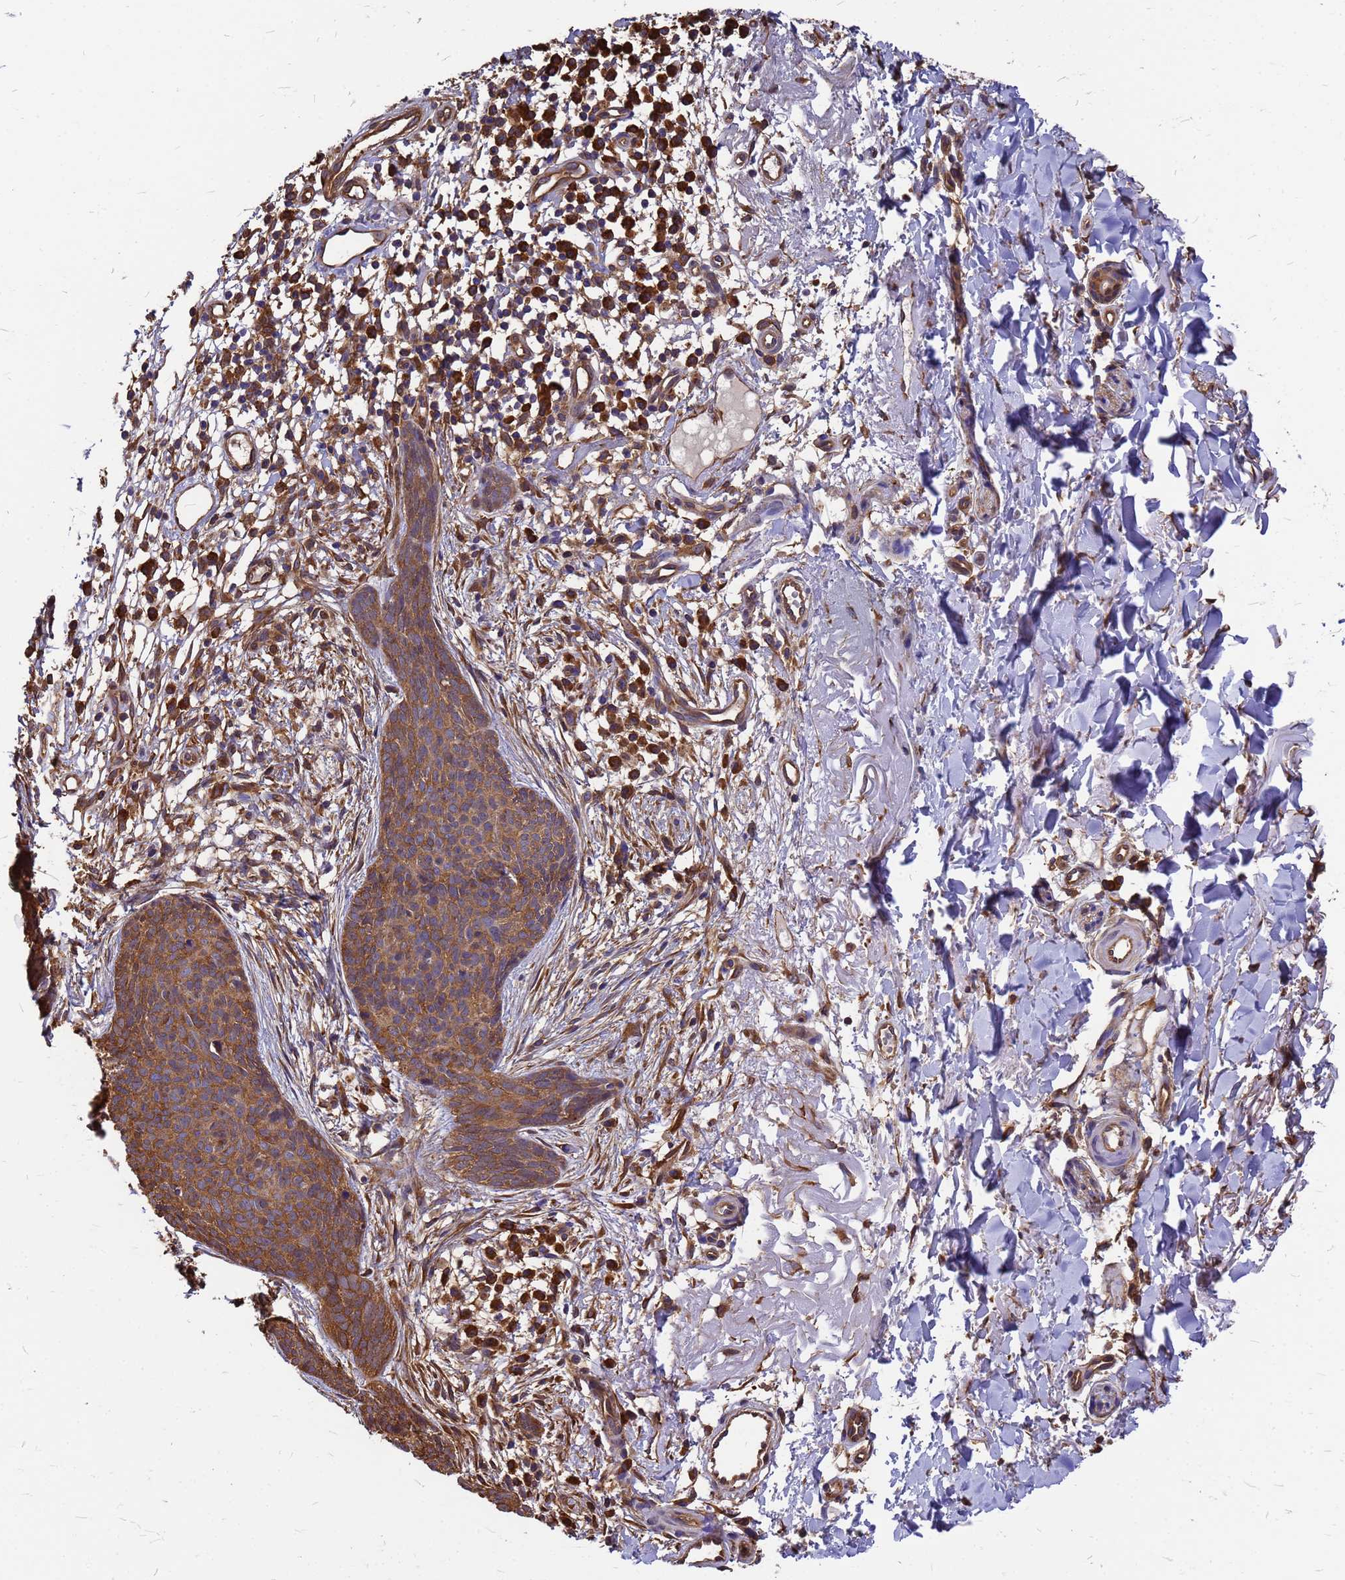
{"staining": {"intensity": "moderate", "quantity": ">75%", "location": "cytoplasmic/membranous"}, "tissue": "skin cancer", "cell_type": "Tumor cells", "image_type": "cancer", "snomed": [{"axis": "morphology", "description": "Basal cell carcinoma"}, {"axis": "topography", "description": "Skin"}], "caption": "DAB immunohistochemical staining of human basal cell carcinoma (skin) demonstrates moderate cytoplasmic/membranous protein positivity in about >75% of tumor cells. The protein is stained brown, and the nuclei are stained in blue (DAB IHC with brightfield microscopy, high magnification).", "gene": "GID4", "patient": {"sex": "male", "age": 84}}